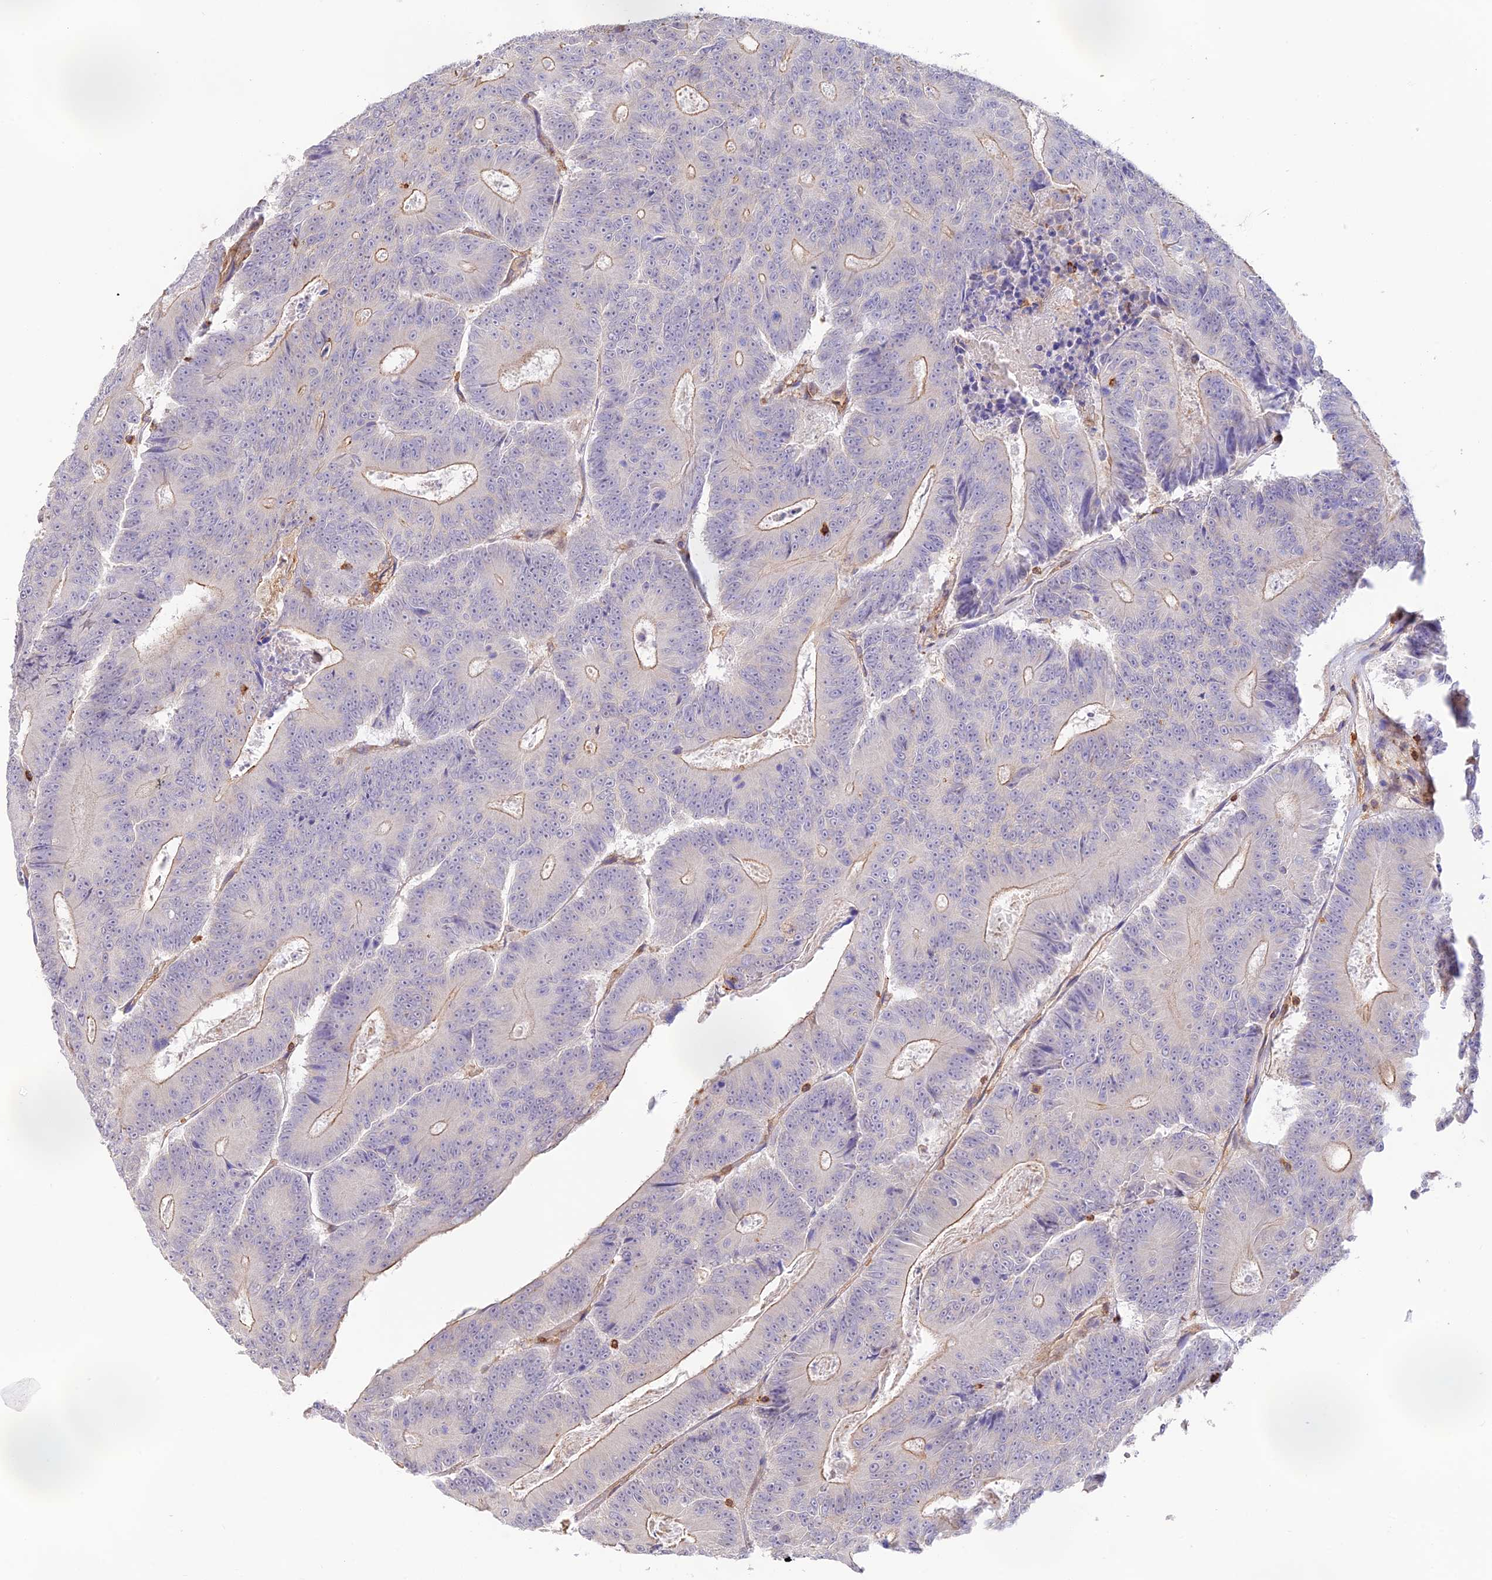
{"staining": {"intensity": "weak", "quantity": "<25%", "location": "cytoplasmic/membranous"}, "tissue": "colorectal cancer", "cell_type": "Tumor cells", "image_type": "cancer", "snomed": [{"axis": "morphology", "description": "Adenocarcinoma, NOS"}, {"axis": "topography", "description": "Colon"}], "caption": "High magnification brightfield microscopy of colorectal cancer stained with DAB (3,3'-diaminobenzidine) (brown) and counterstained with hematoxylin (blue): tumor cells show no significant positivity.", "gene": "DENND1C", "patient": {"sex": "male", "age": 83}}